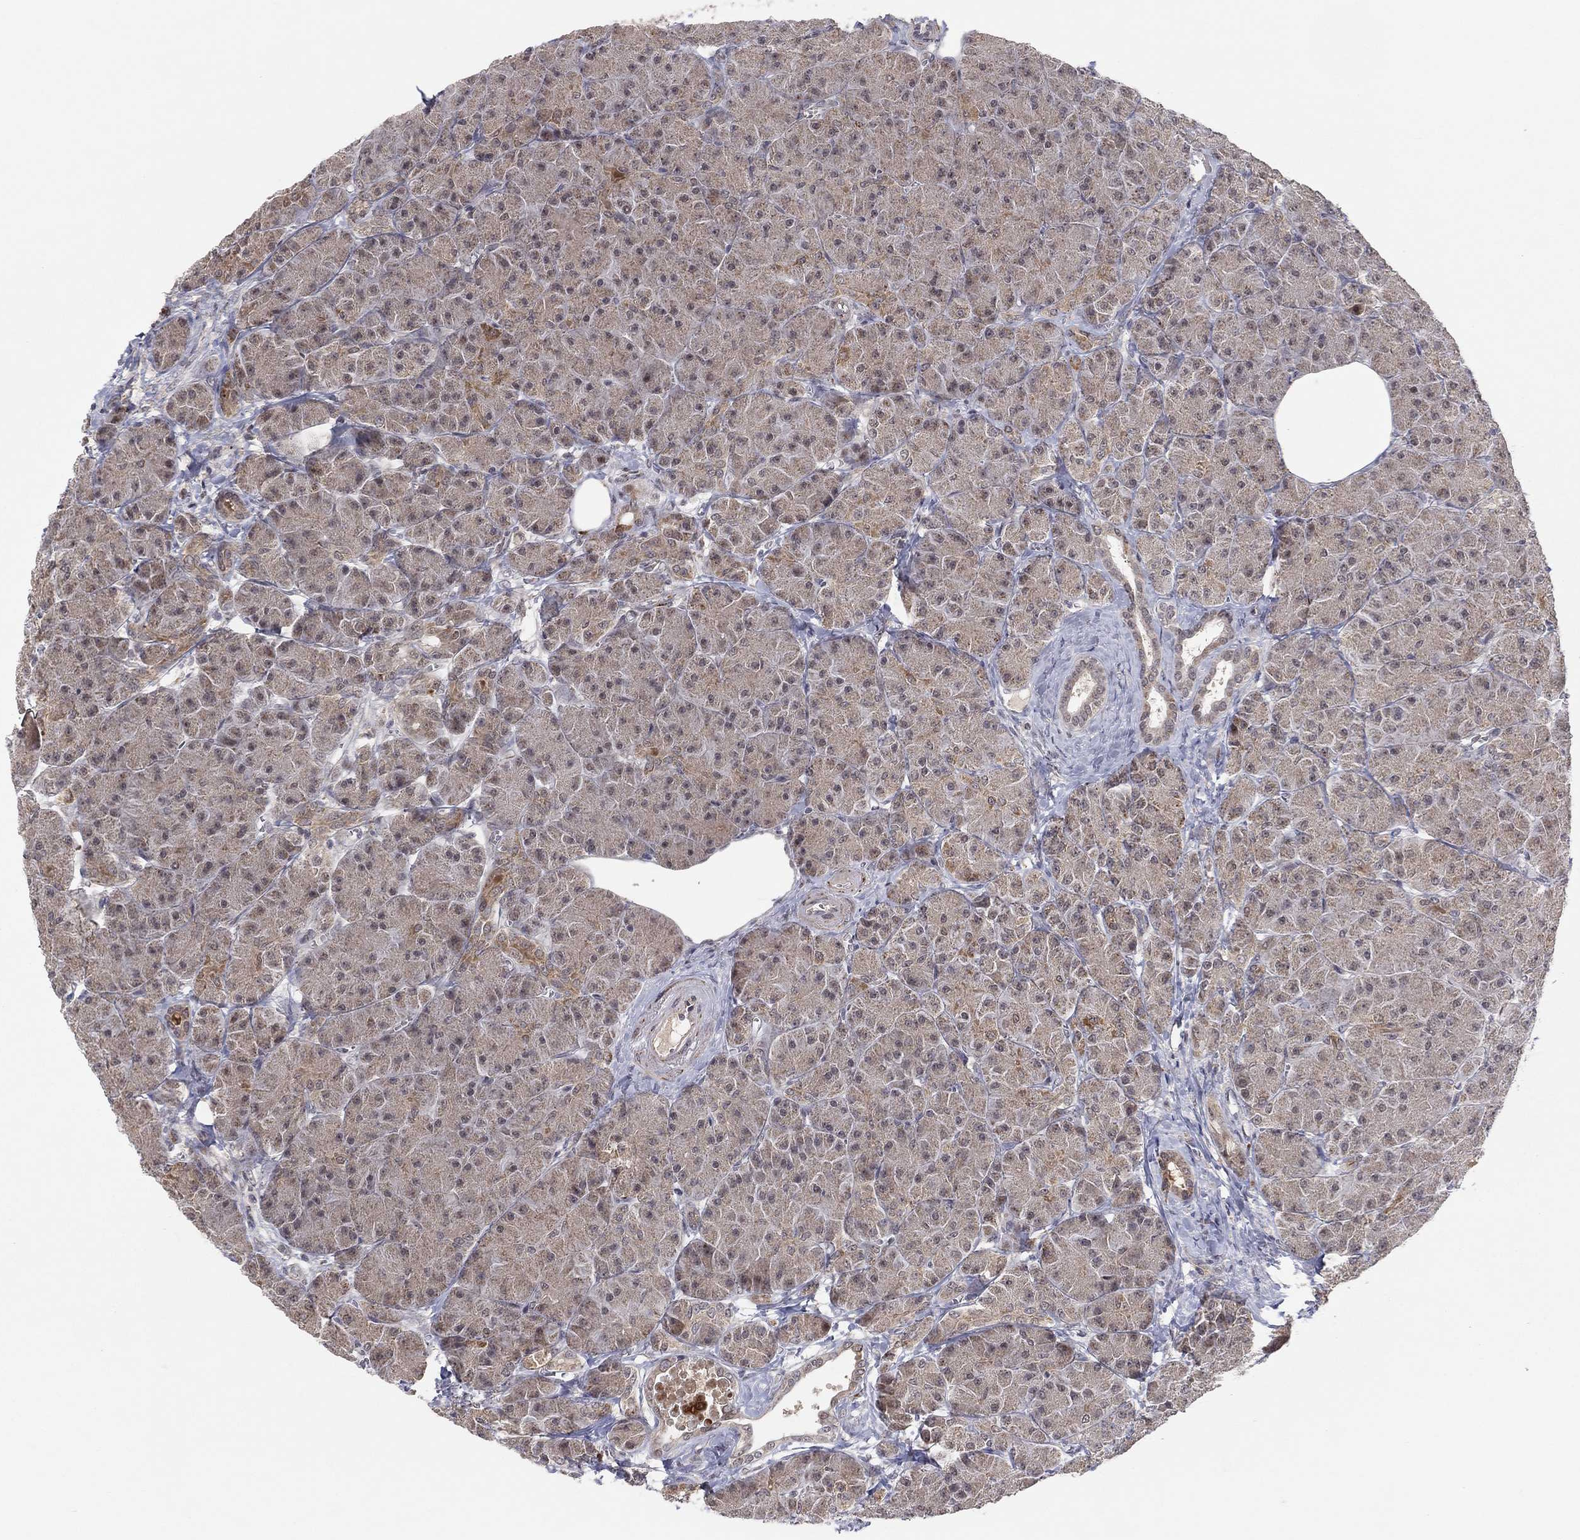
{"staining": {"intensity": "moderate", "quantity": ">75%", "location": "cytoplasmic/membranous"}, "tissue": "pancreas", "cell_type": "Exocrine glandular cells", "image_type": "normal", "snomed": [{"axis": "morphology", "description": "Normal tissue, NOS"}, {"axis": "topography", "description": "Pancreas"}], "caption": "Human pancreas stained with a brown dye exhibits moderate cytoplasmic/membranous positive expression in approximately >75% of exocrine glandular cells.", "gene": "ZNF395", "patient": {"sex": "male", "age": 61}}